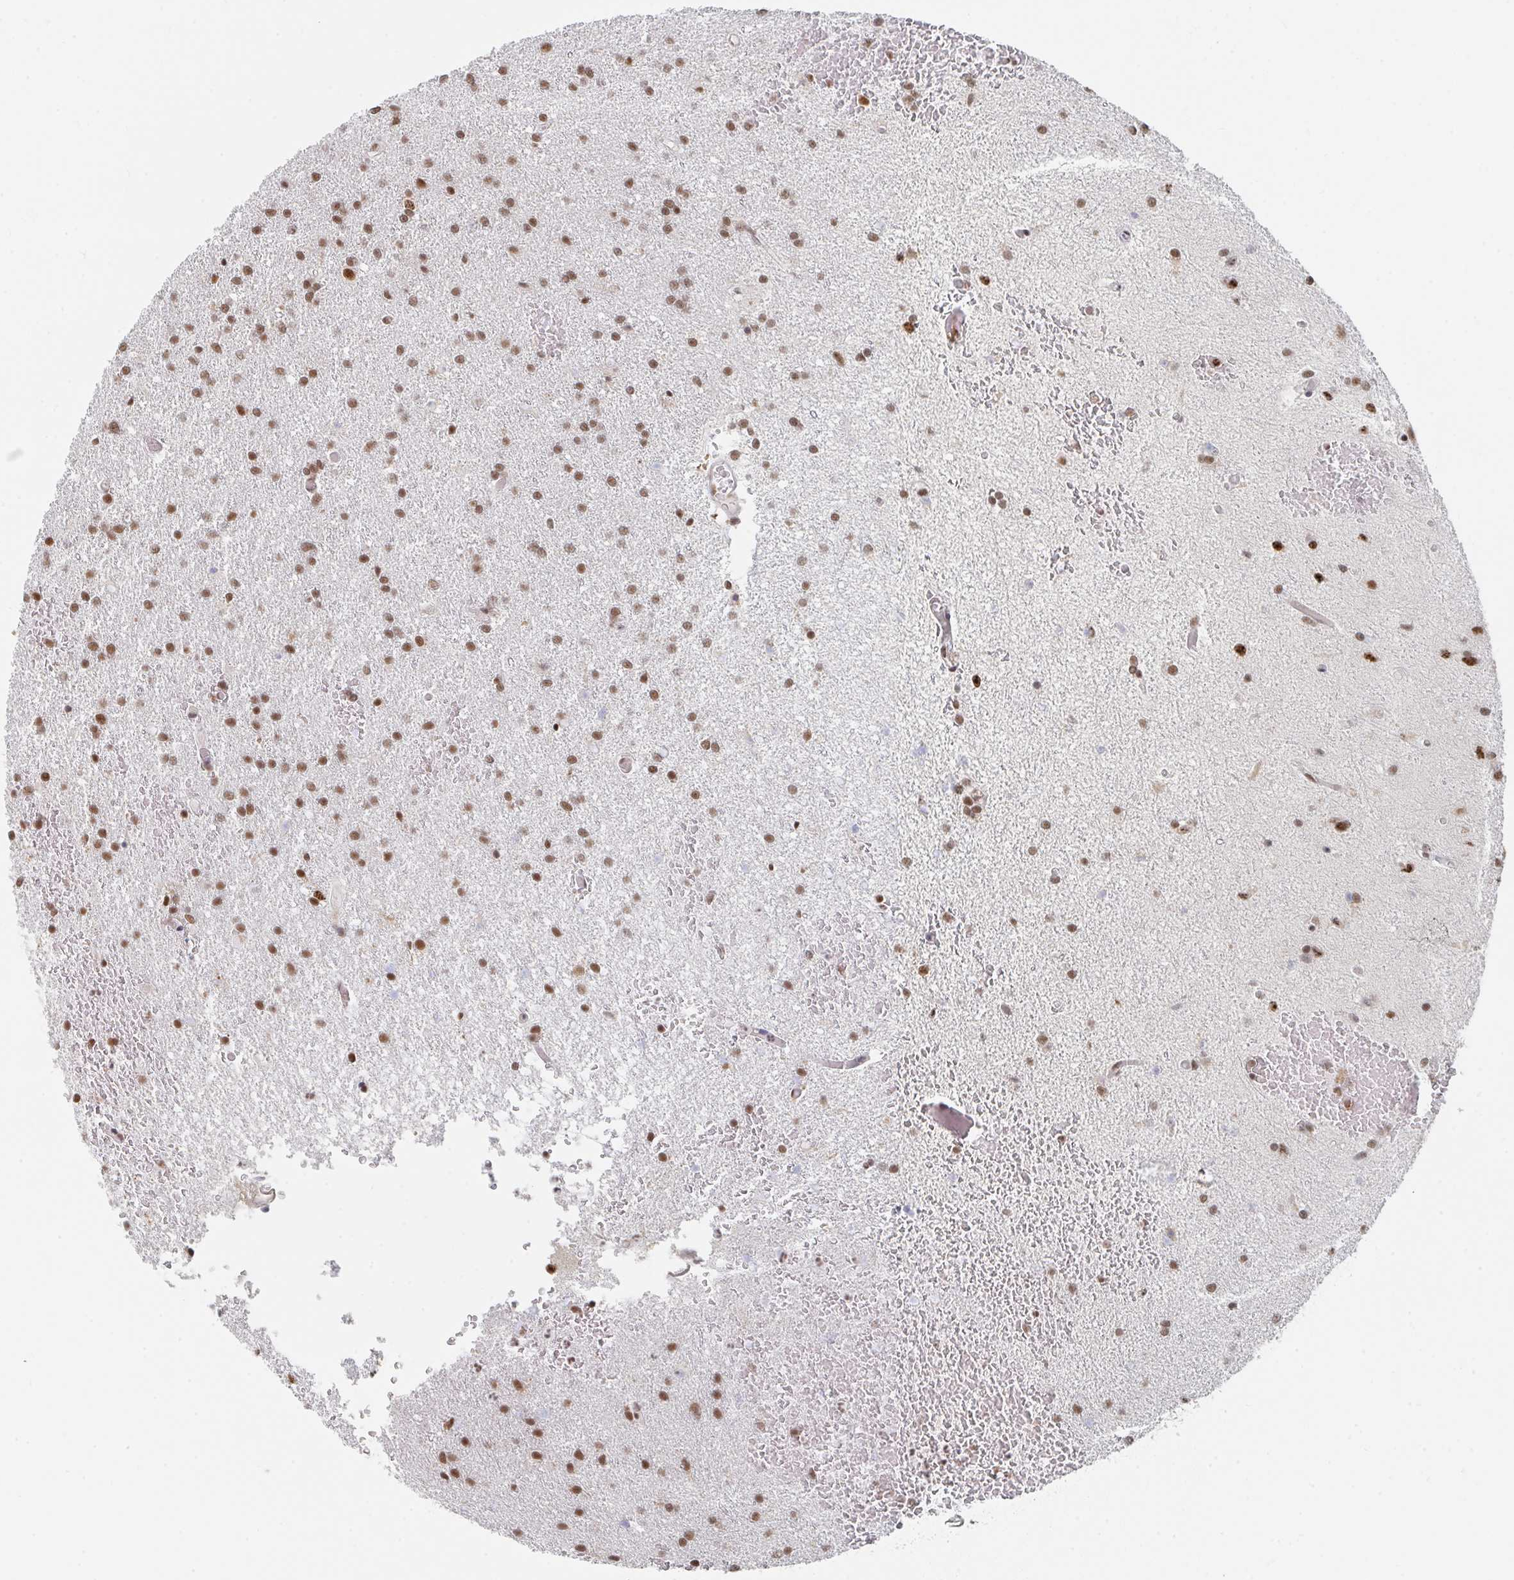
{"staining": {"intensity": "moderate", "quantity": ">75%", "location": "nuclear"}, "tissue": "glioma", "cell_type": "Tumor cells", "image_type": "cancer", "snomed": [{"axis": "morphology", "description": "Glioma, malignant, High grade"}, {"axis": "topography", "description": "Brain"}], "caption": "Moderate nuclear expression is appreciated in about >75% of tumor cells in glioma. (DAB (3,3'-diaminobenzidine) = brown stain, brightfield microscopy at high magnification).", "gene": "MBNL1", "patient": {"sex": "female", "age": 50}}